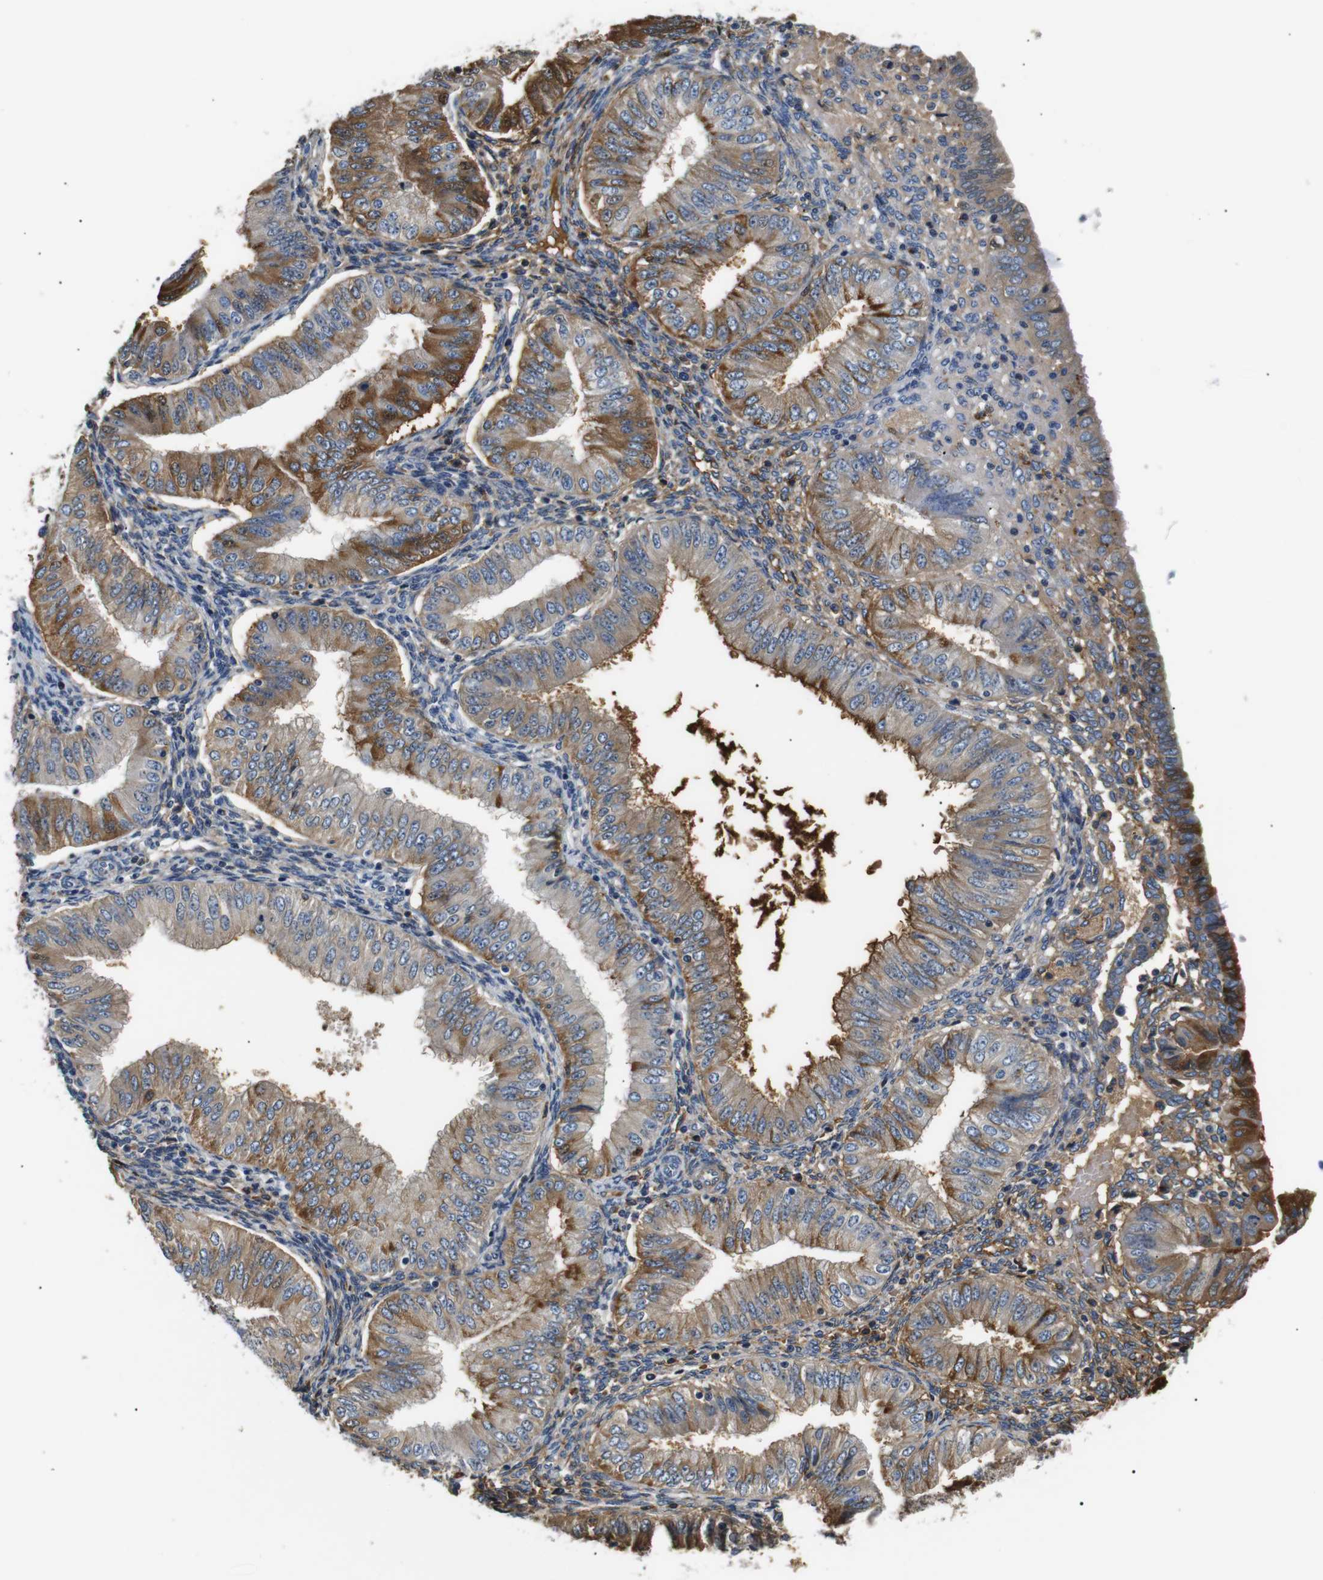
{"staining": {"intensity": "moderate", "quantity": "25%-75%", "location": "cytoplasmic/membranous"}, "tissue": "endometrial cancer", "cell_type": "Tumor cells", "image_type": "cancer", "snomed": [{"axis": "morphology", "description": "Normal tissue, NOS"}, {"axis": "morphology", "description": "Adenocarcinoma, NOS"}, {"axis": "topography", "description": "Endometrium"}], "caption": "Brown immunohistochemical staining in human endometrial cancer (adenocarcinoma) displays moderate cytoplasmic/membranous expression in approximately 25%-75% of tumor cells. (brown staining indicates protein expression, while blue staining denotes nuclei).", "gene": "LHCGR", "patient": {"sex": "female", "age": 53}}